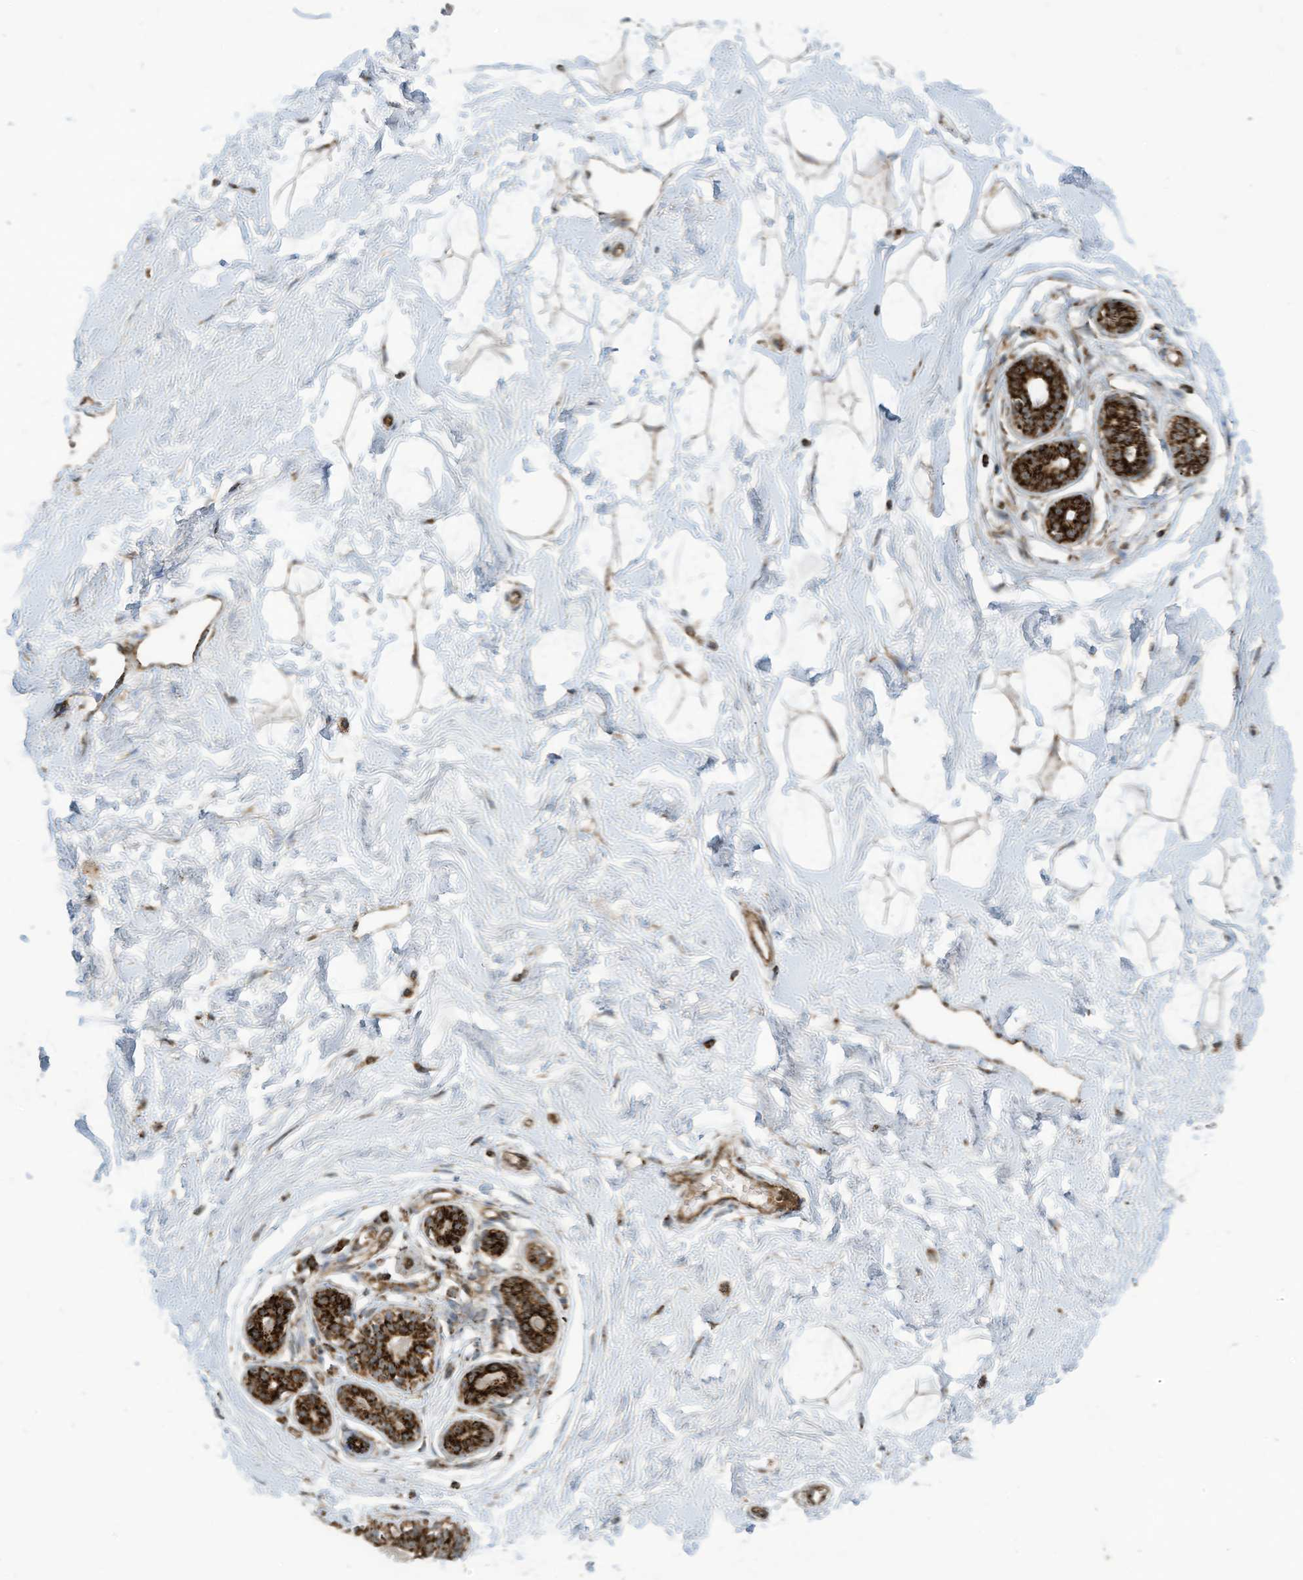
{"staining": {"intensity": "moderate", "quantity": ">75%", "location": "cytoplasmic/membranous"}, "tissue": "breast", "cell_type": "Adipocytes", "image_type": "normal", "snomed": [{"axis": "morphology", "description": "Normal tissue, NOS"}, {"axis": "morphology", "description": "Adenoma, NOS"}, {"axis": "topography", "description": "Breast"}], "caption": "DAB (3,3'-diaminobenzidine) immunohistochemical staining of normal breast displays moderate cytoplasmic/membranous protein staining in approximately >75% of adipocytes.", "gene": "COX10", "patient": {"sex": "female", "age": 23}}